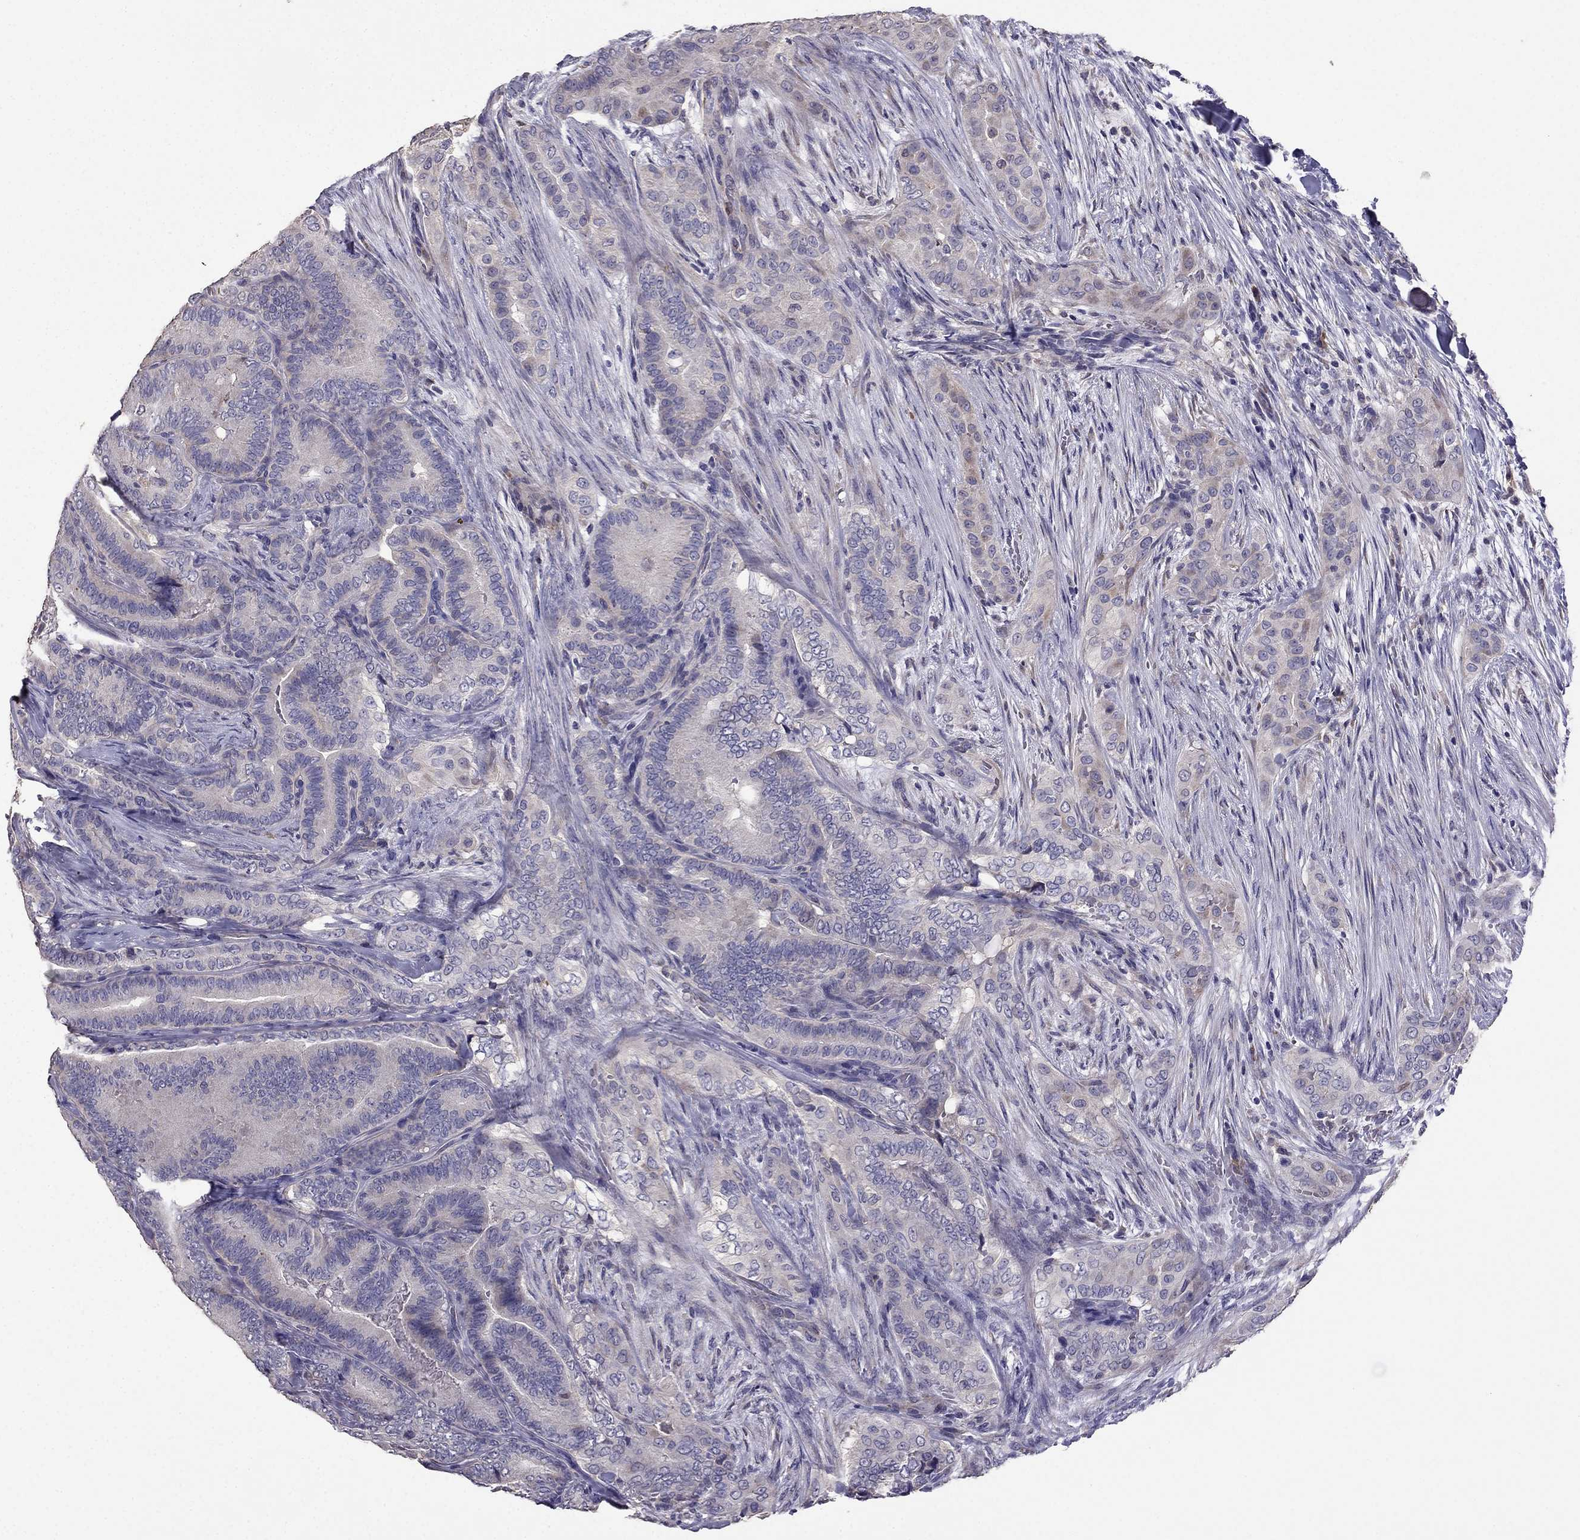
{"staining": {"intensity": "negative", "quantity": "none", "location": "none"}, "tissue": "thyroid cancer", "cell_type": "Tumor cells", "image_type": "cancer", "snomed": [{"axis": "morphology", "description": "Papillary adenocarcinoma, NOS"}, {"axis": "topography", "description": "Thyroid gland"}], "caption": "IHC histopathology image of human thyroid cancer (papillary adenocarcinoma) stained for a protein (brown), which displays no expression in tumor cells. (DAB (3,3'-diaminobenzidine) immunohistochemistry with hematoxylin counter stain).", "gene": "CDH9", "patient": {"sex": "male", "age": 61}}